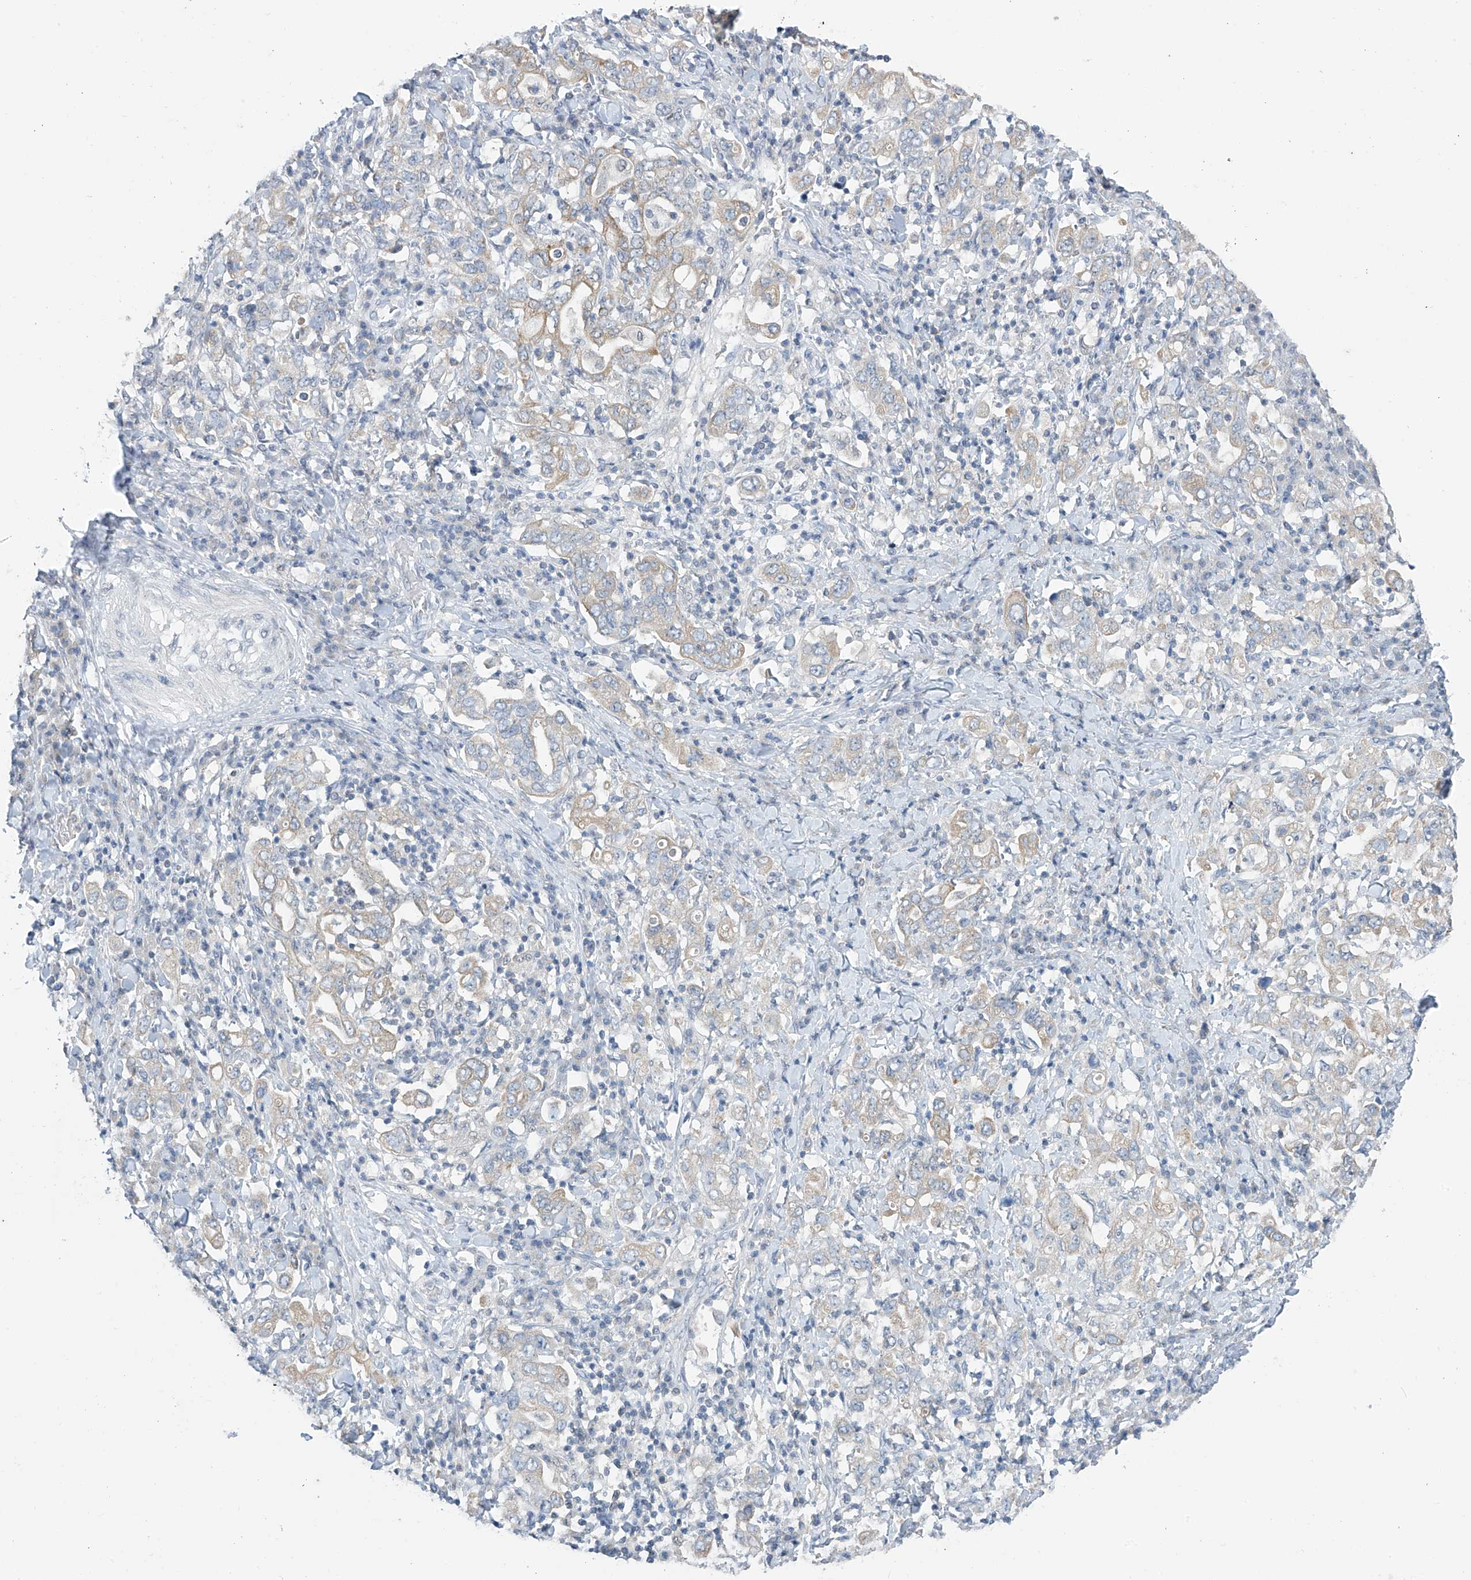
{"staining": {"intensity": "weak", "quantity": "<25%", "location": "cytoplasmic/membranous"}, "tissue": "stomach cancer", "cell_type": "Tumor cells", "image_type": "cancer", "snomed": [{"axis": "morphology", "description": "Adenocarcinoma, NOS"}, {"axis": "topography", "description": "Stomach, upper"}], "caption": "A high-resolution histopathology image shows IHC staining of stomach cancer, which displays no significant staining in tumor cells. (Stains: DAB (3,3'-diaminobenzidine) immunohistochemistry with hematoxylin counter stain, Microscopy: brightfield microscopy at high magnification).", "gene": "APLF", "patient": {"sex": "male", "age": 62}}